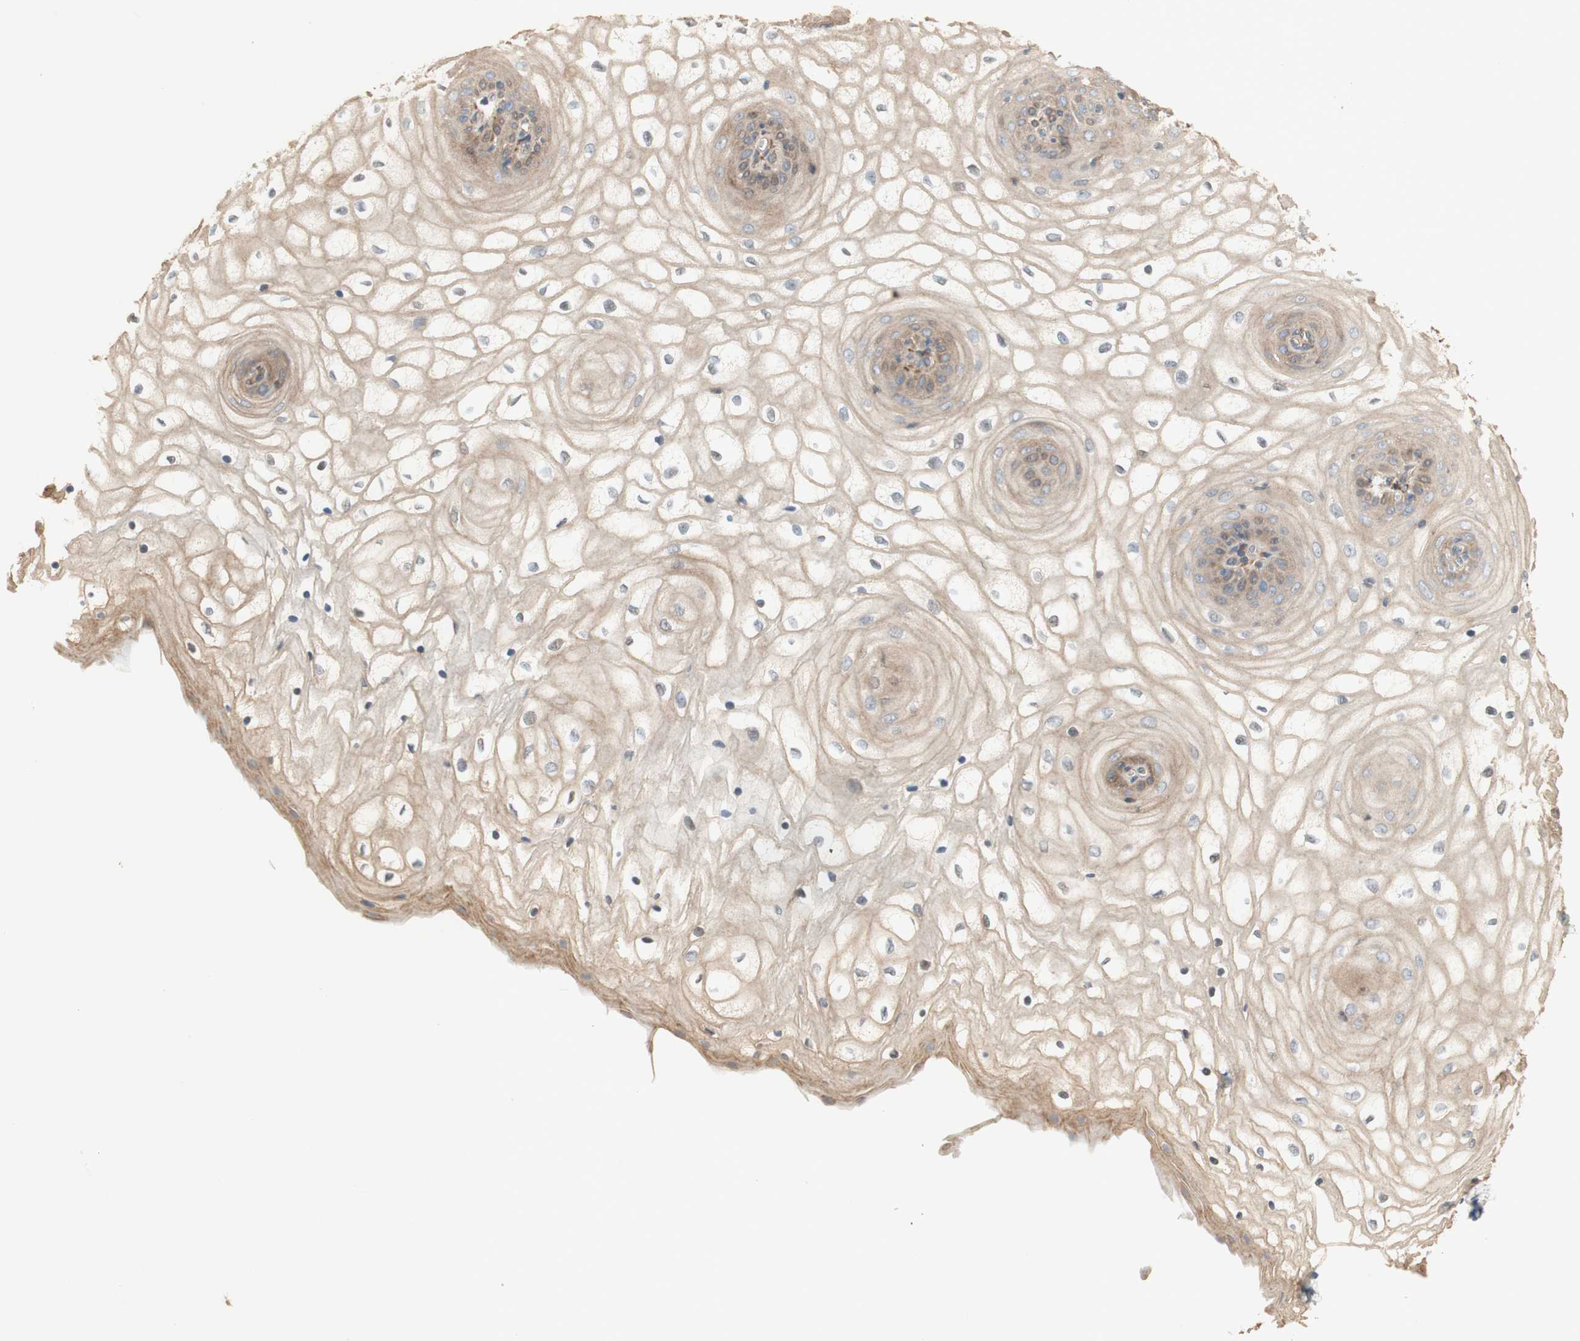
{"staining": {"intensity": "moderate", "quantity": "25%-75%", "location": "cytoplasmic/membranous"}, "tissue": "vagina", "cell_type": "Squamous epithelial cells", "image_type": "normal", "snomed": [{"axis": "morphology", "description": "Normal tissue, NOS"}, {"axis": "topography", "description": "Vagina"}], "caption": "Immunohistochemical staining of normal human vagina shows moderate cytoplasmic/membranous protein positivity in about 25%-75% of squamous epithelial cells. Immunohistochemistry stains the protein in brown and the nuclei are stained blue.", "gene": "PTPN21", "patient": {"sex": "female", "age": 34}}